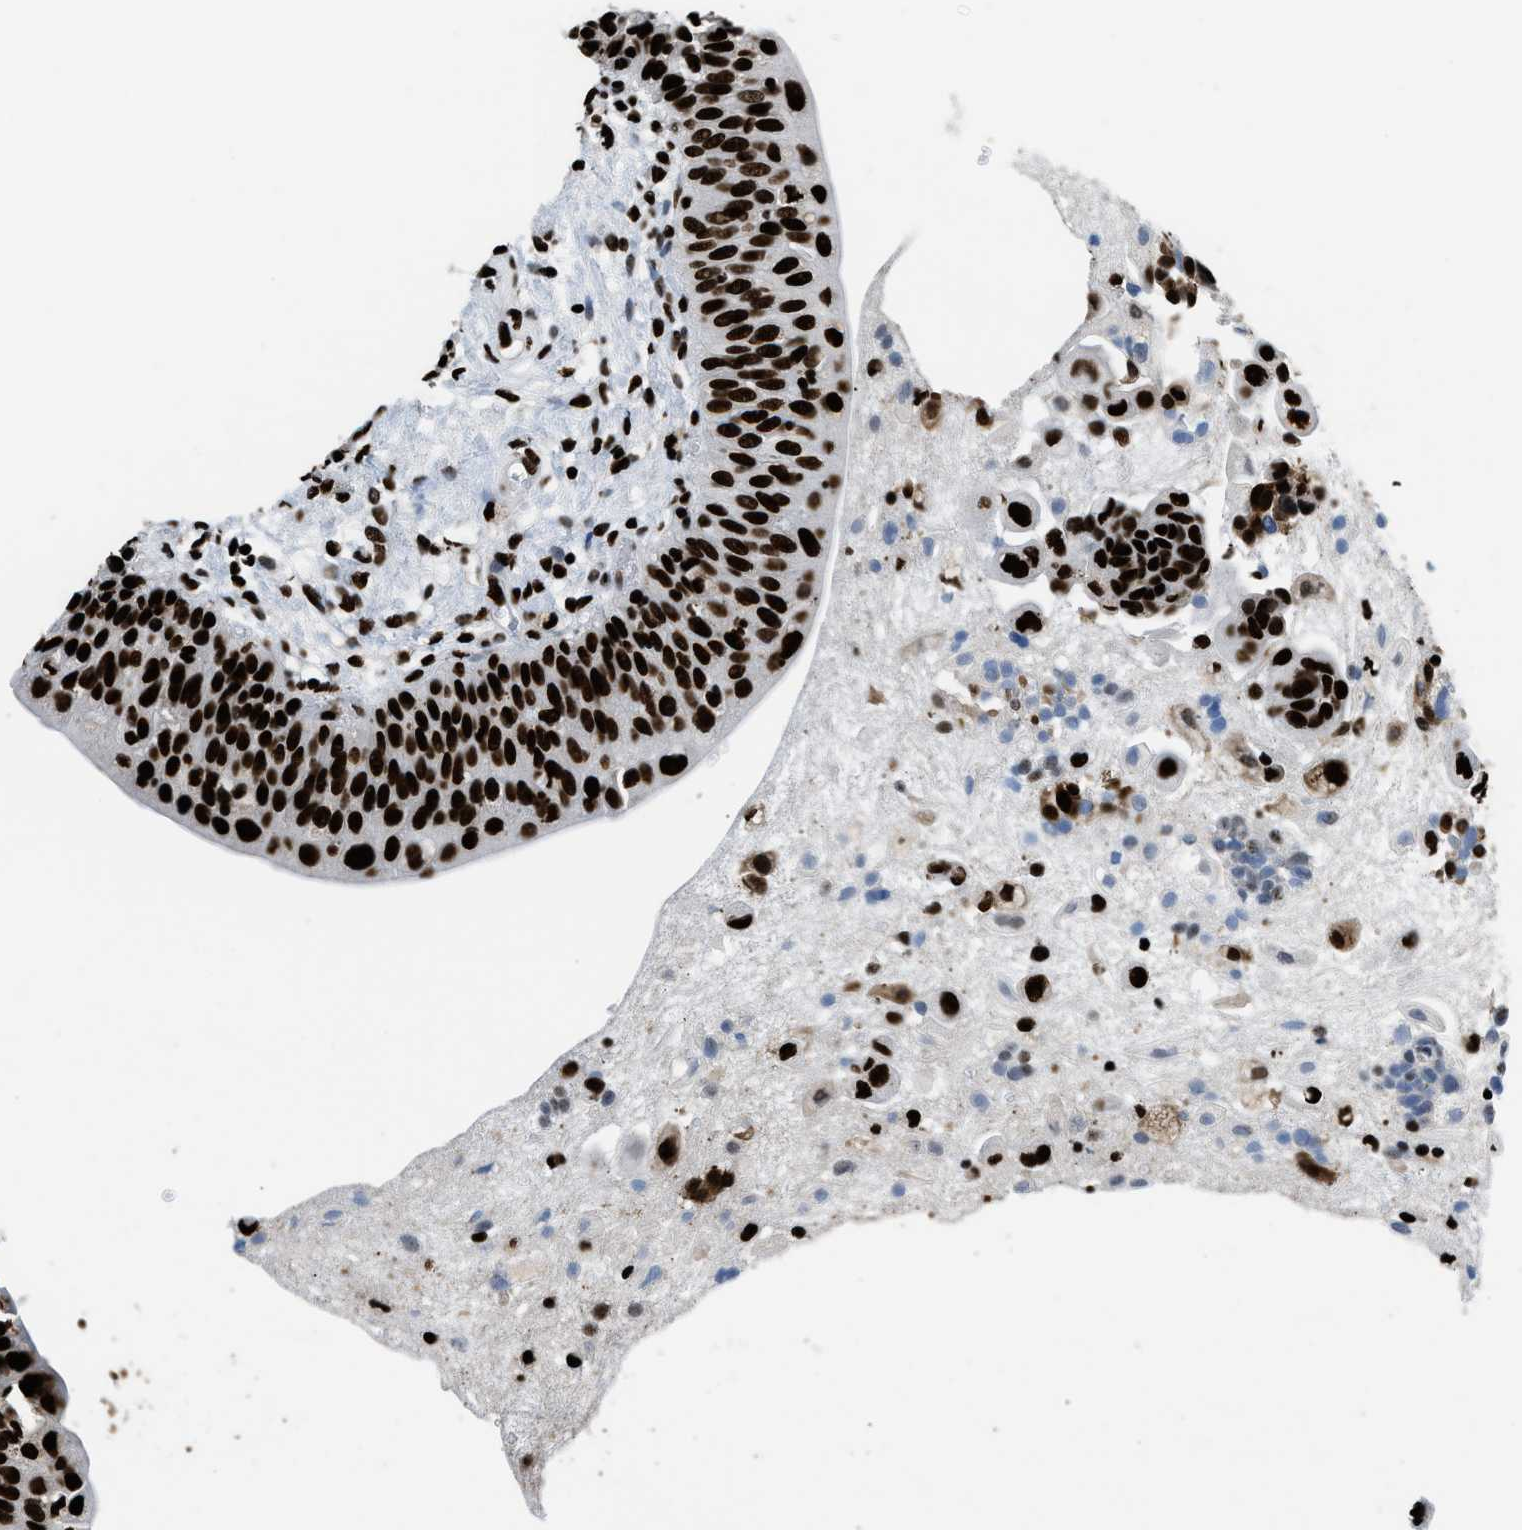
{"staining": {"intensity": "strong", "quantity": ">75%", "location": "nuclear"}, "tissue": "urinary bladder", "cell_type": "Urothelial cells", "image_type": "normal", "snomed": [{"axis": "morphology", "description": "Normal tissue, NOS"}, {"axis": "topography", "description": "Urinary bladder"}], "caption": "Strong nuclear expression for a protein is seen in approximately >75% of urothelial cells of normal urinary bladder using immunohistochemistry.", "gene": "HNRNPM", "patient": {"sex": "female", "age": 55}}